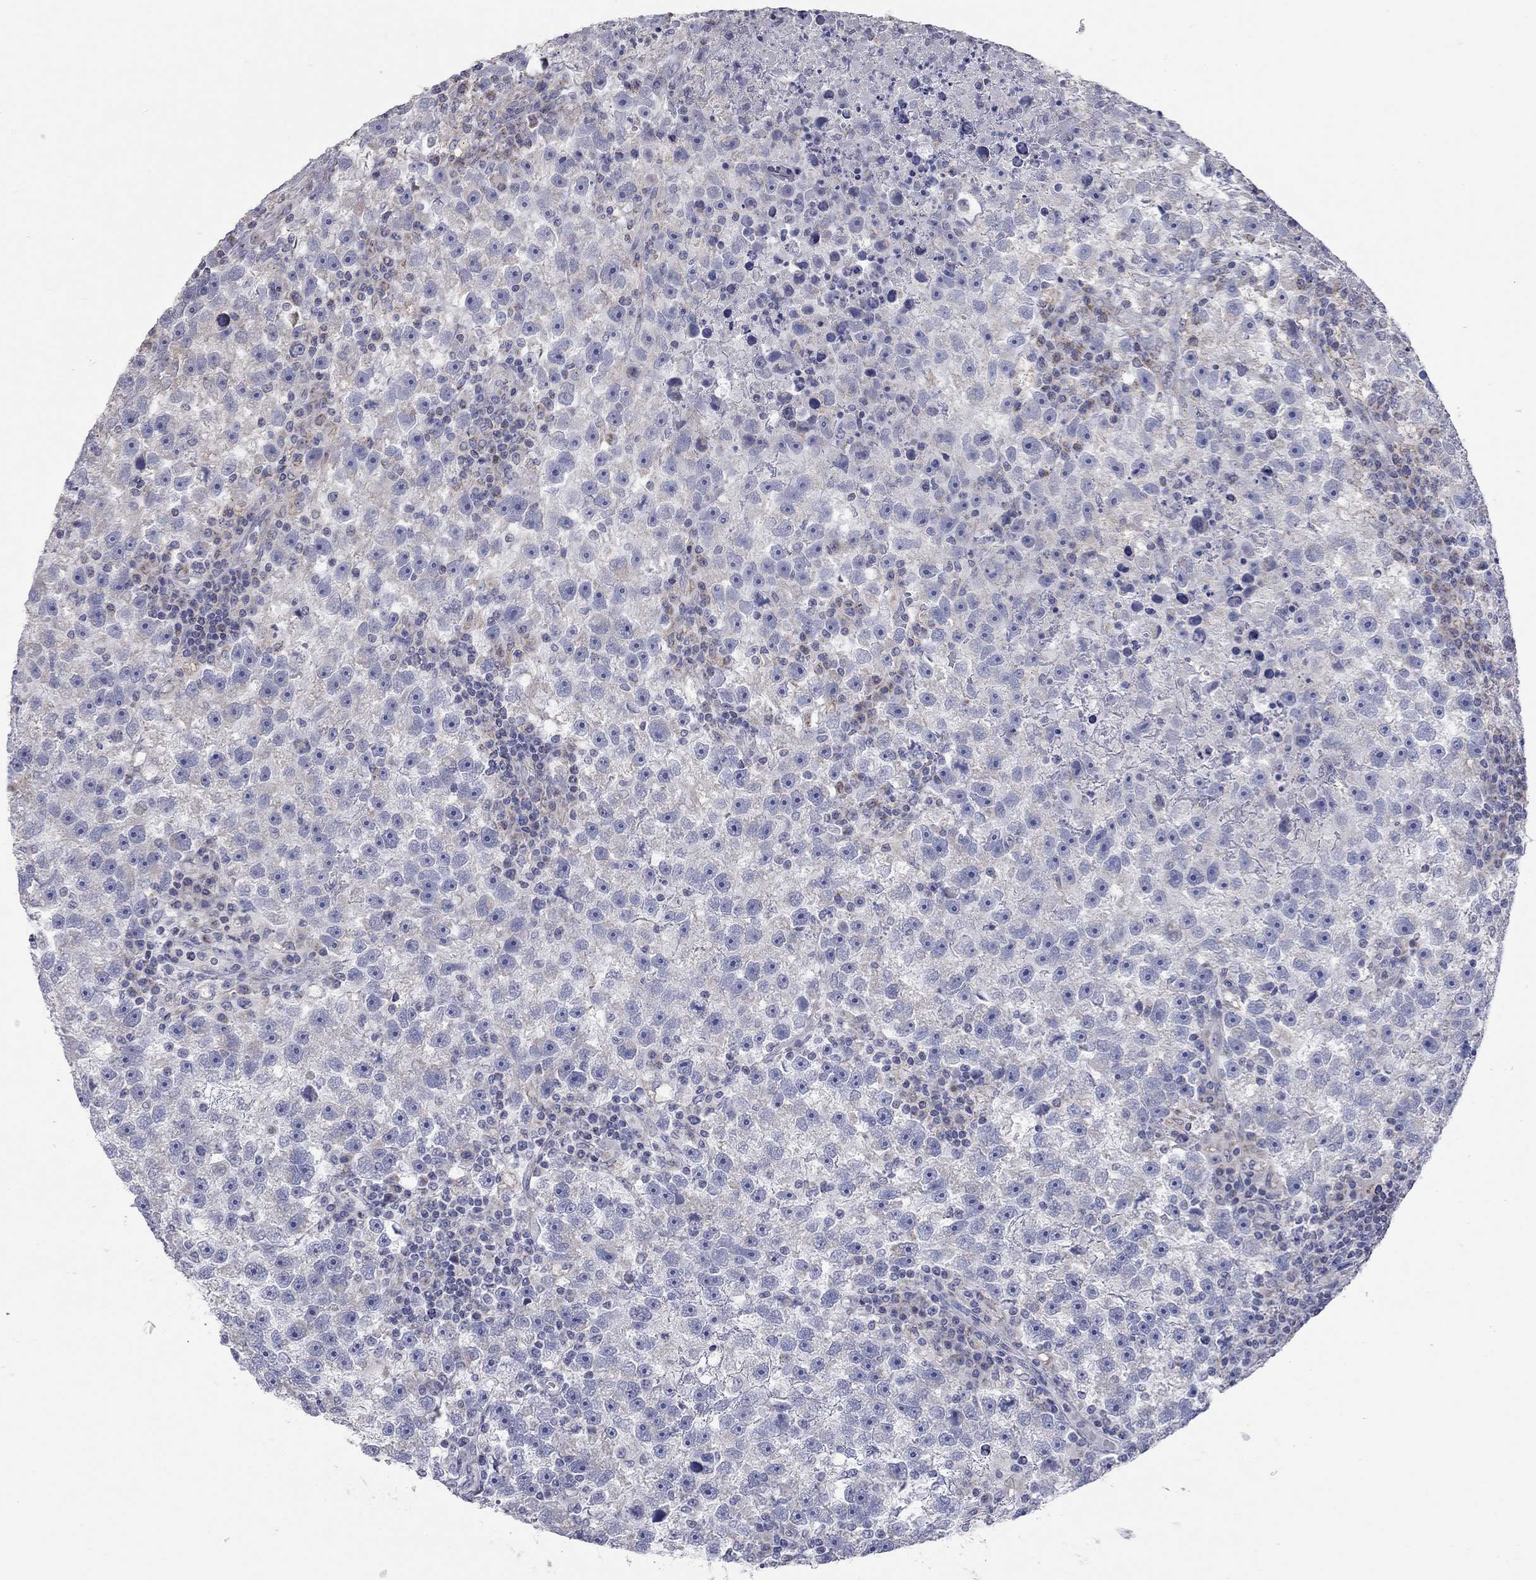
{"staining": {"intensity": "moderate", "quantity": "<25%", "location": "cytoplasmic/membranous"}, "tissue": "testis cancer", "cell_type": "Tumor cells", "image_type": "cancer", "snomed": [{"axis": "morphology", "description": "Seminoma, NOS"}, {"axis": "topography", "description": "Testis"}], "caption": "Immunohistochemical staining of testis cancer displays low levels of moderate cytoplasmic/membranous protein staining in about <25% of tumor cells.", "gene": "CFAP161", "patient": {"sex": "male", "age": 47}}